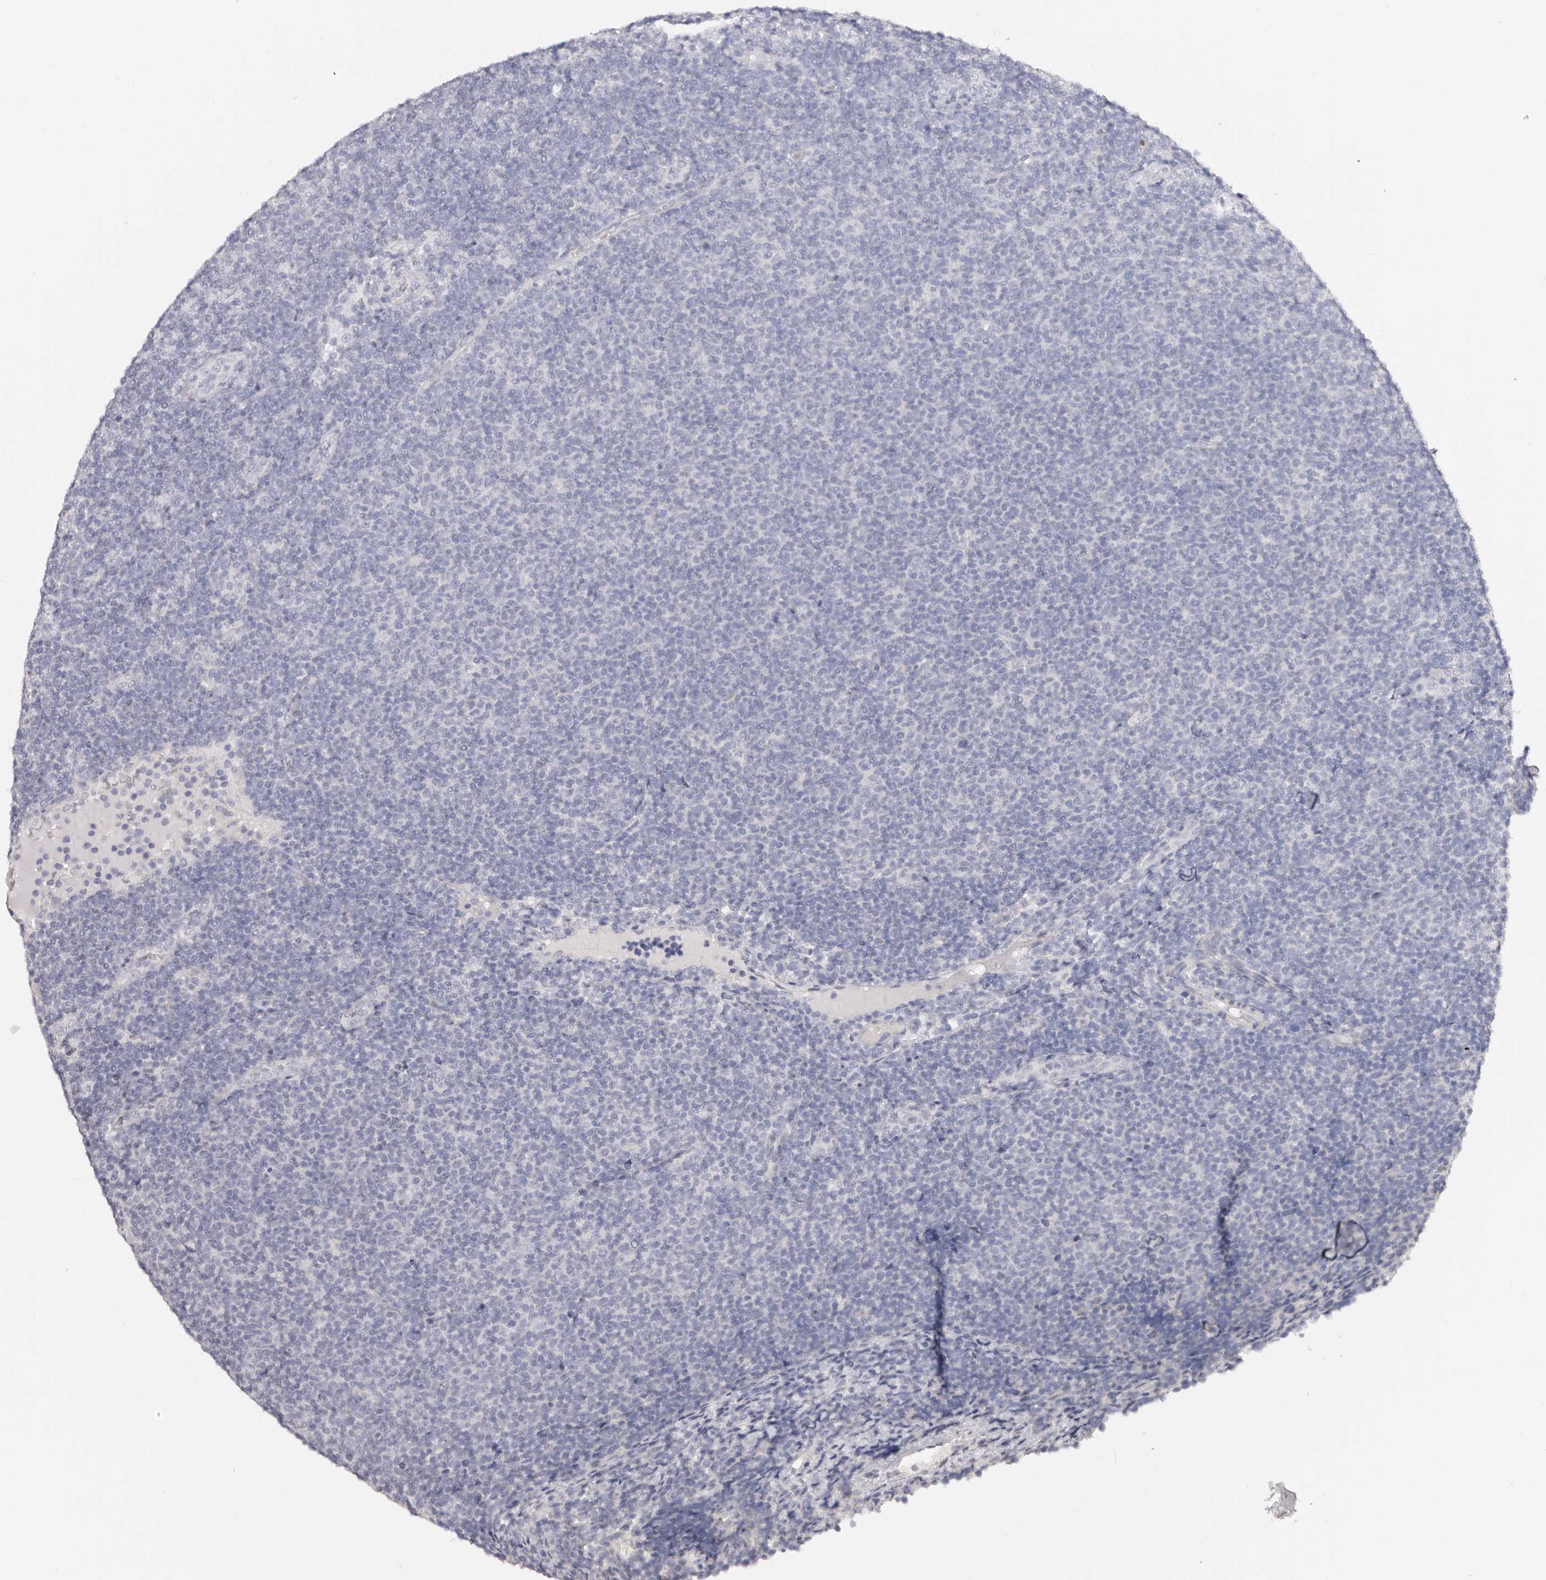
{"staining": {"intensity": "negative", "quantity": "none", "location": "none"}, "tissue": "lymphoma", "cell_type": "Tumor cells", "image_type": "cancer", "snomed": [{"axis": "morphology", "description": "Malignant lymphoma, non-Hodgkin's type, Low grade"}, {"axis": "topography", "description": "Lymph node"}], "caption": "Lymphoma was stained to show a protein in brown. There is no significant positivity in tumor cells.", "gene": "AKNAD1", "patient": {"sex": "male", "age": 66}}